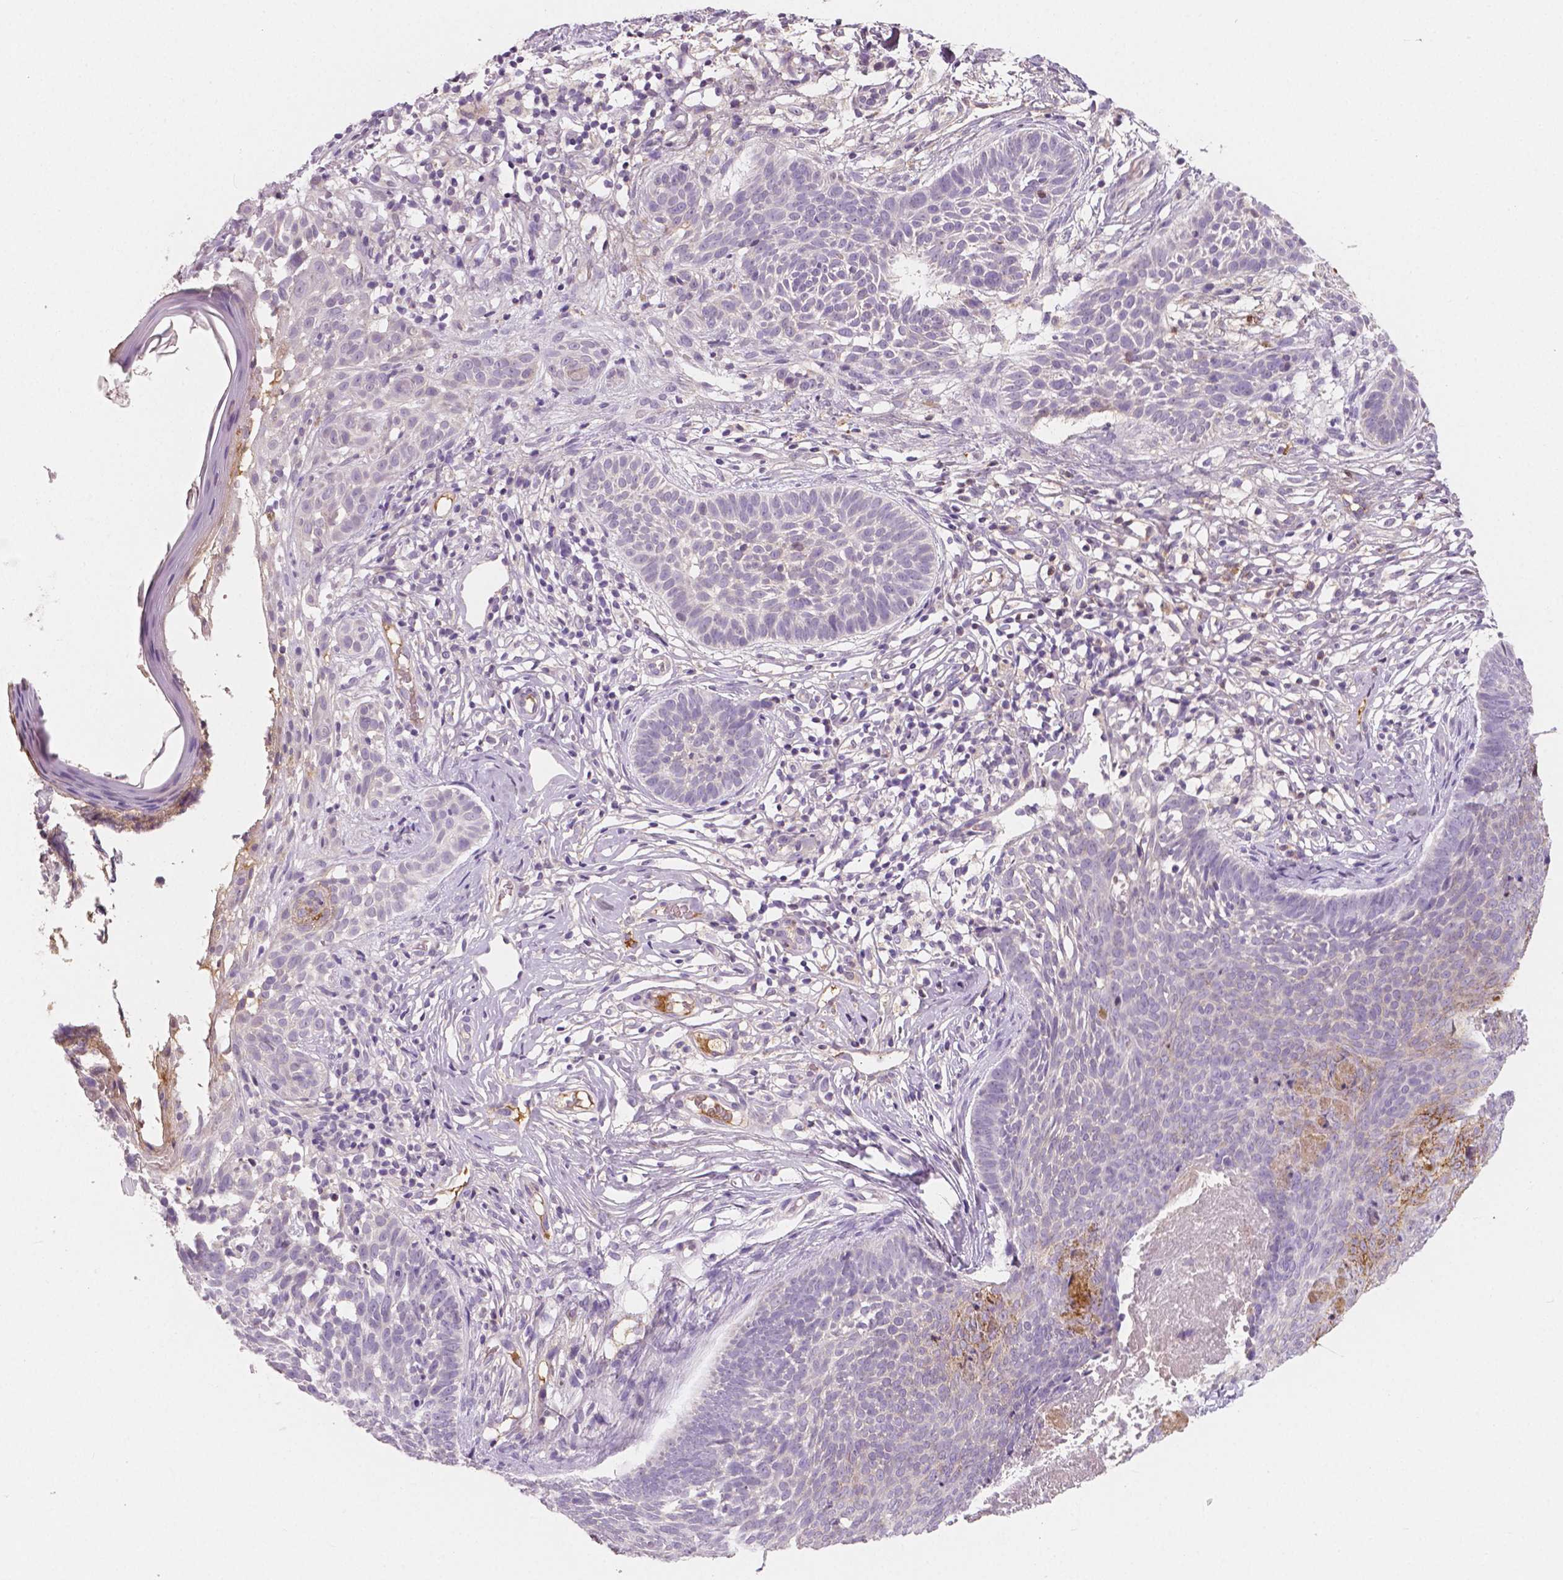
{"staining": {"intensity": "moderate", "quantity": "<25%", "location": "cytoplasmic/membranous"}, "tissue": "skin cancer", "cell_type": "Tumor cells", "image_type": "cancer", "snomed": [{"axis": "morphology", "description": "Basal cell carcinoma"}, {"axis": "topography", "description": "Skin"}], "caption": "An immunohistochemistry (IHC) histopathology image of neoplastic tissue is shown. Protein staining in brown labels moderate cytoplasmic/membranous positivity in skin basal cell carcinoma within tumor cells. The staining is performed using DAB (3,3'-diaminobenzidine) brown chromogen to label protein expression. The nuclei are counter-stained blue using hematoxylin.", "gene": "APOA4", "patient": {"sex": "male", "age": 85}}